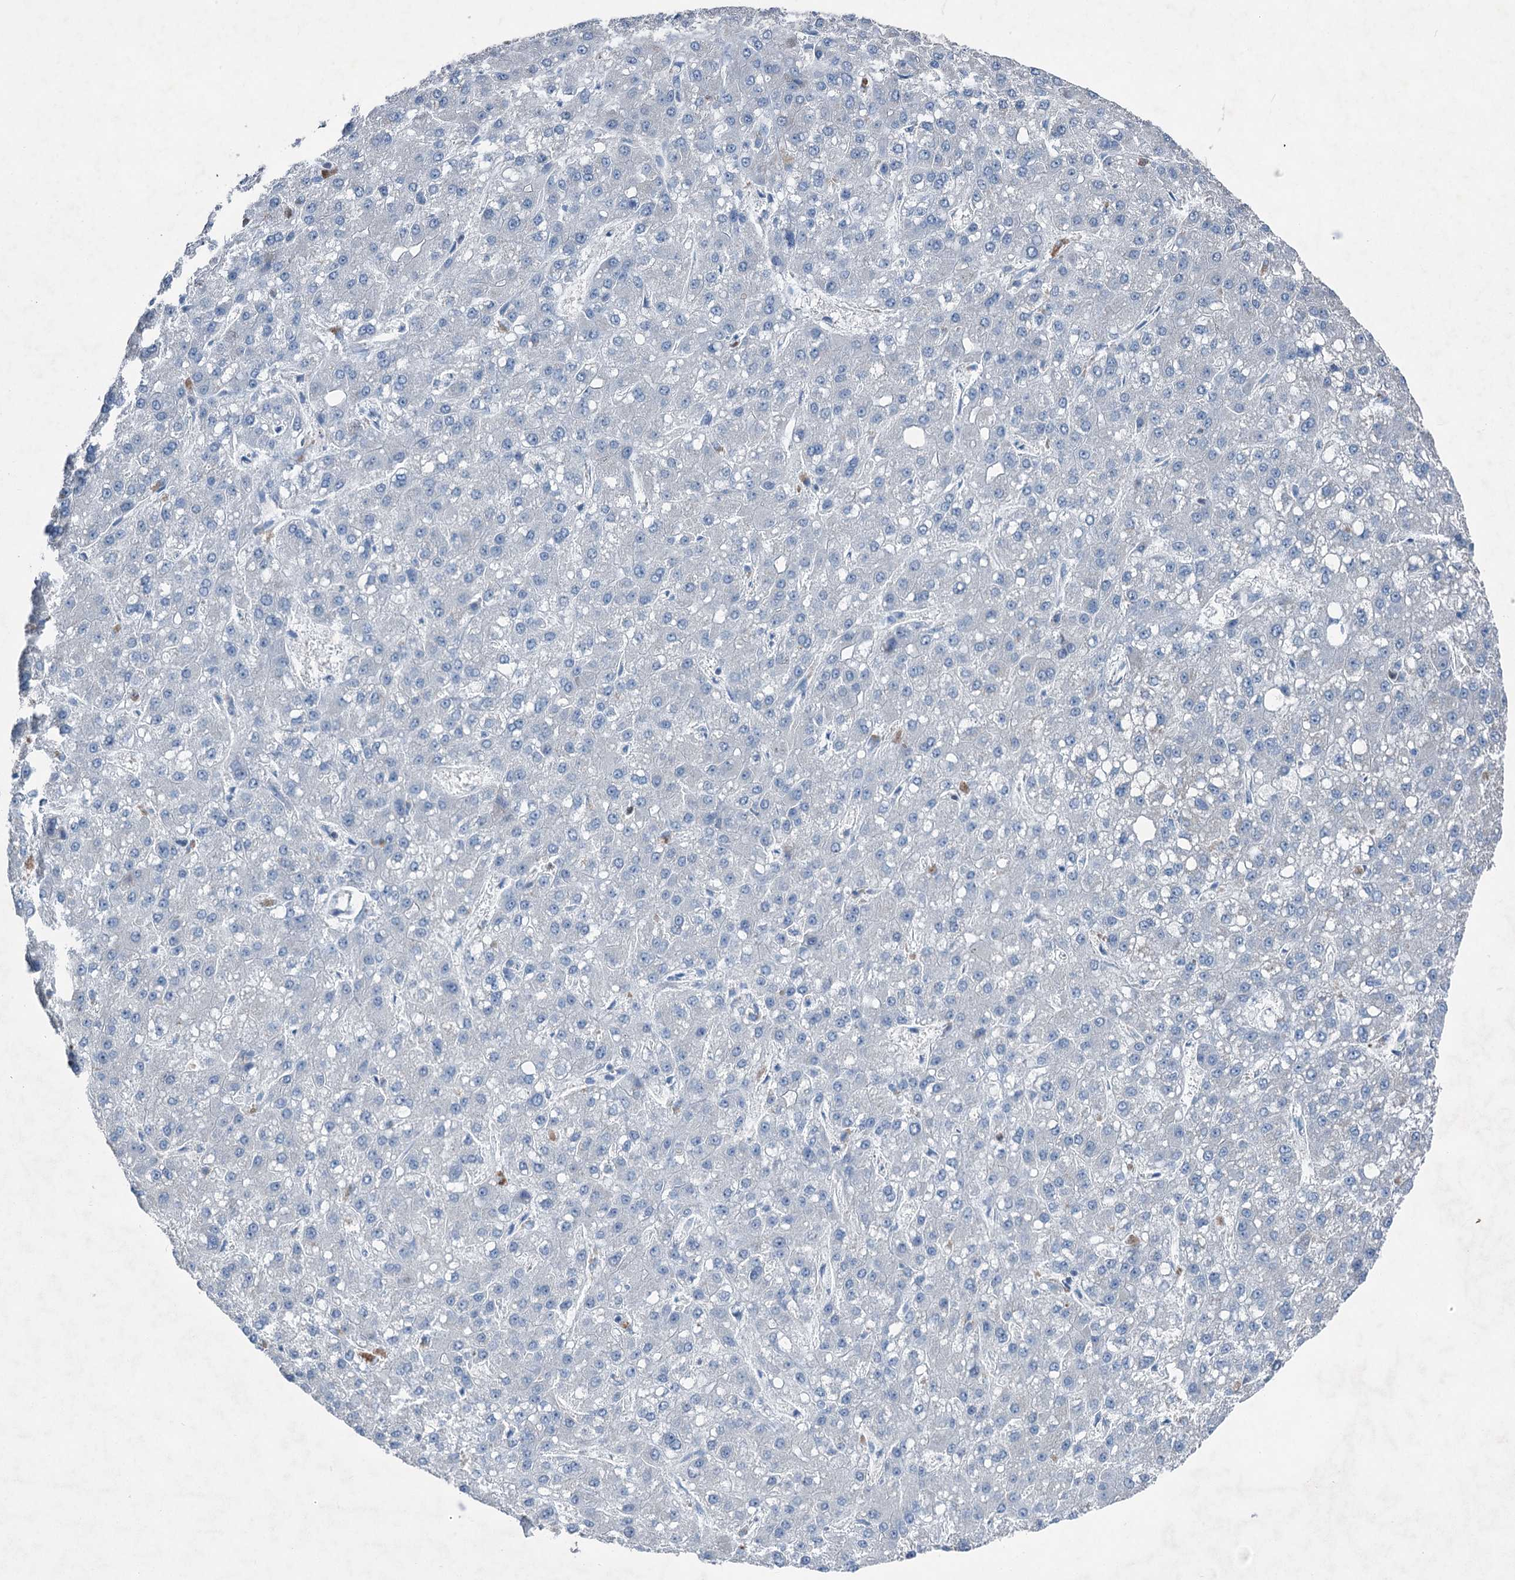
{"staining": {"intensity": "negative", "quantity": "none", "location": "none"}, "tissue": "liver cancer", "cell_type": "Tumor cells", "image_type": "cancer", "snomed": [{"axis": "morphology", "description": "Carcinoma, Hepatocellular, NOS"}, {"axis": "topography", "description": "Liver"}], "caption": "Immunohistochemistry of human liver cancer exhibits no positivity in tumor cells.", "gene": "ELP4", "patient": {"sex": "male", "age": 67}}